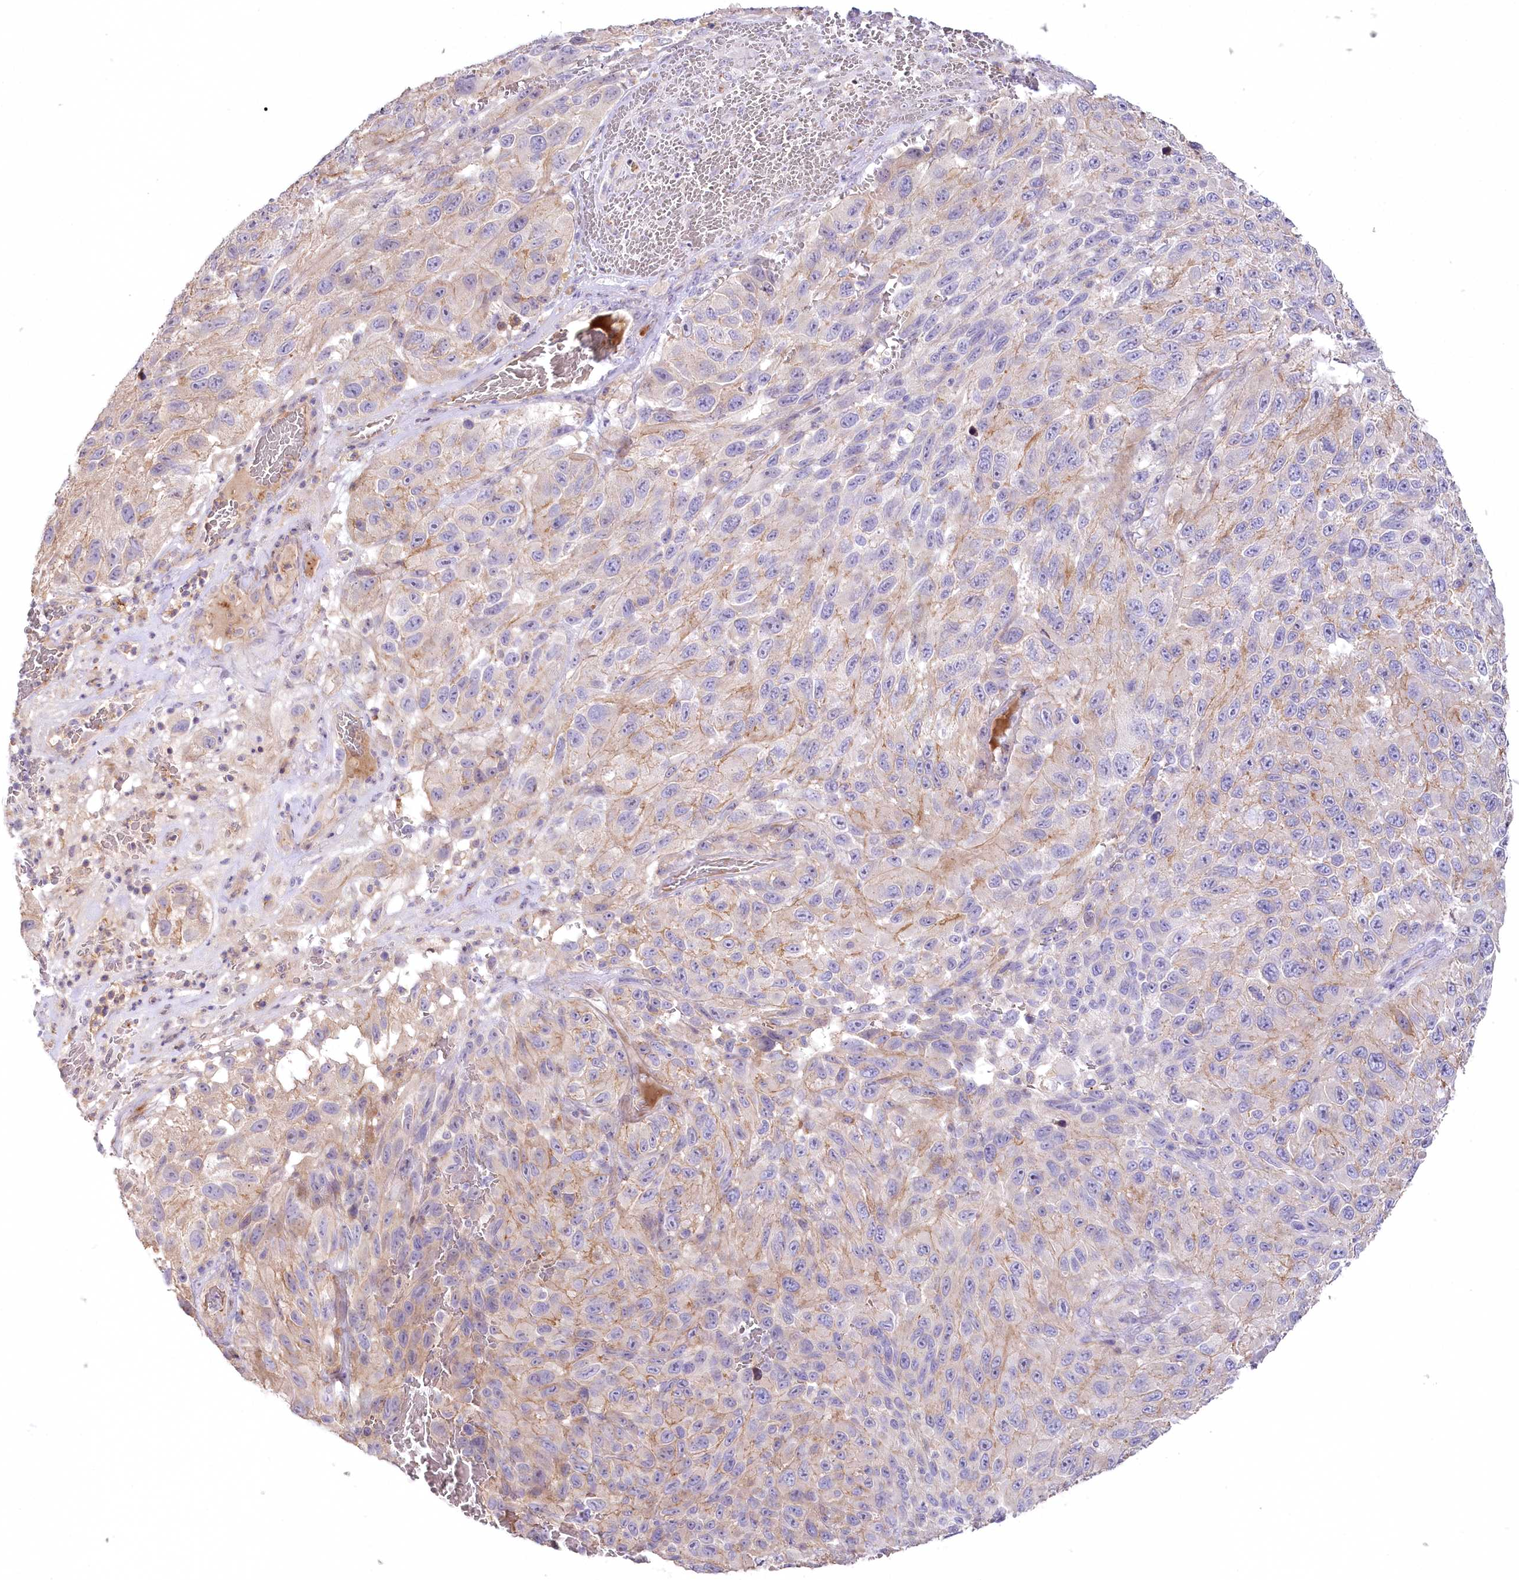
{"staining": {"intensity": "weak", "quantity": "<25%", "location": "cytoplasmic/membranous"}, "tissue": "melanoma", "cell_type": "Tumor cells", "image_type": "cancer", "snomed": [{"axis": "morphology", "description": "Malignant melanoma, NOS"}, {"axis": "topography", "description": "Skin"}], "caption": "High power microscopy histopathology image of an IHC histopathology image of melanoma, revealing no significant positivity in tumor cells. (Stains: DAB (3,3'-diaminobenzidine) IHC with hematoxylin counter stain, Microscopy: brightfield microscopy at high magnification).", "gene": "SLC6A11", "patient": {"sex": "female", "age": 96}}